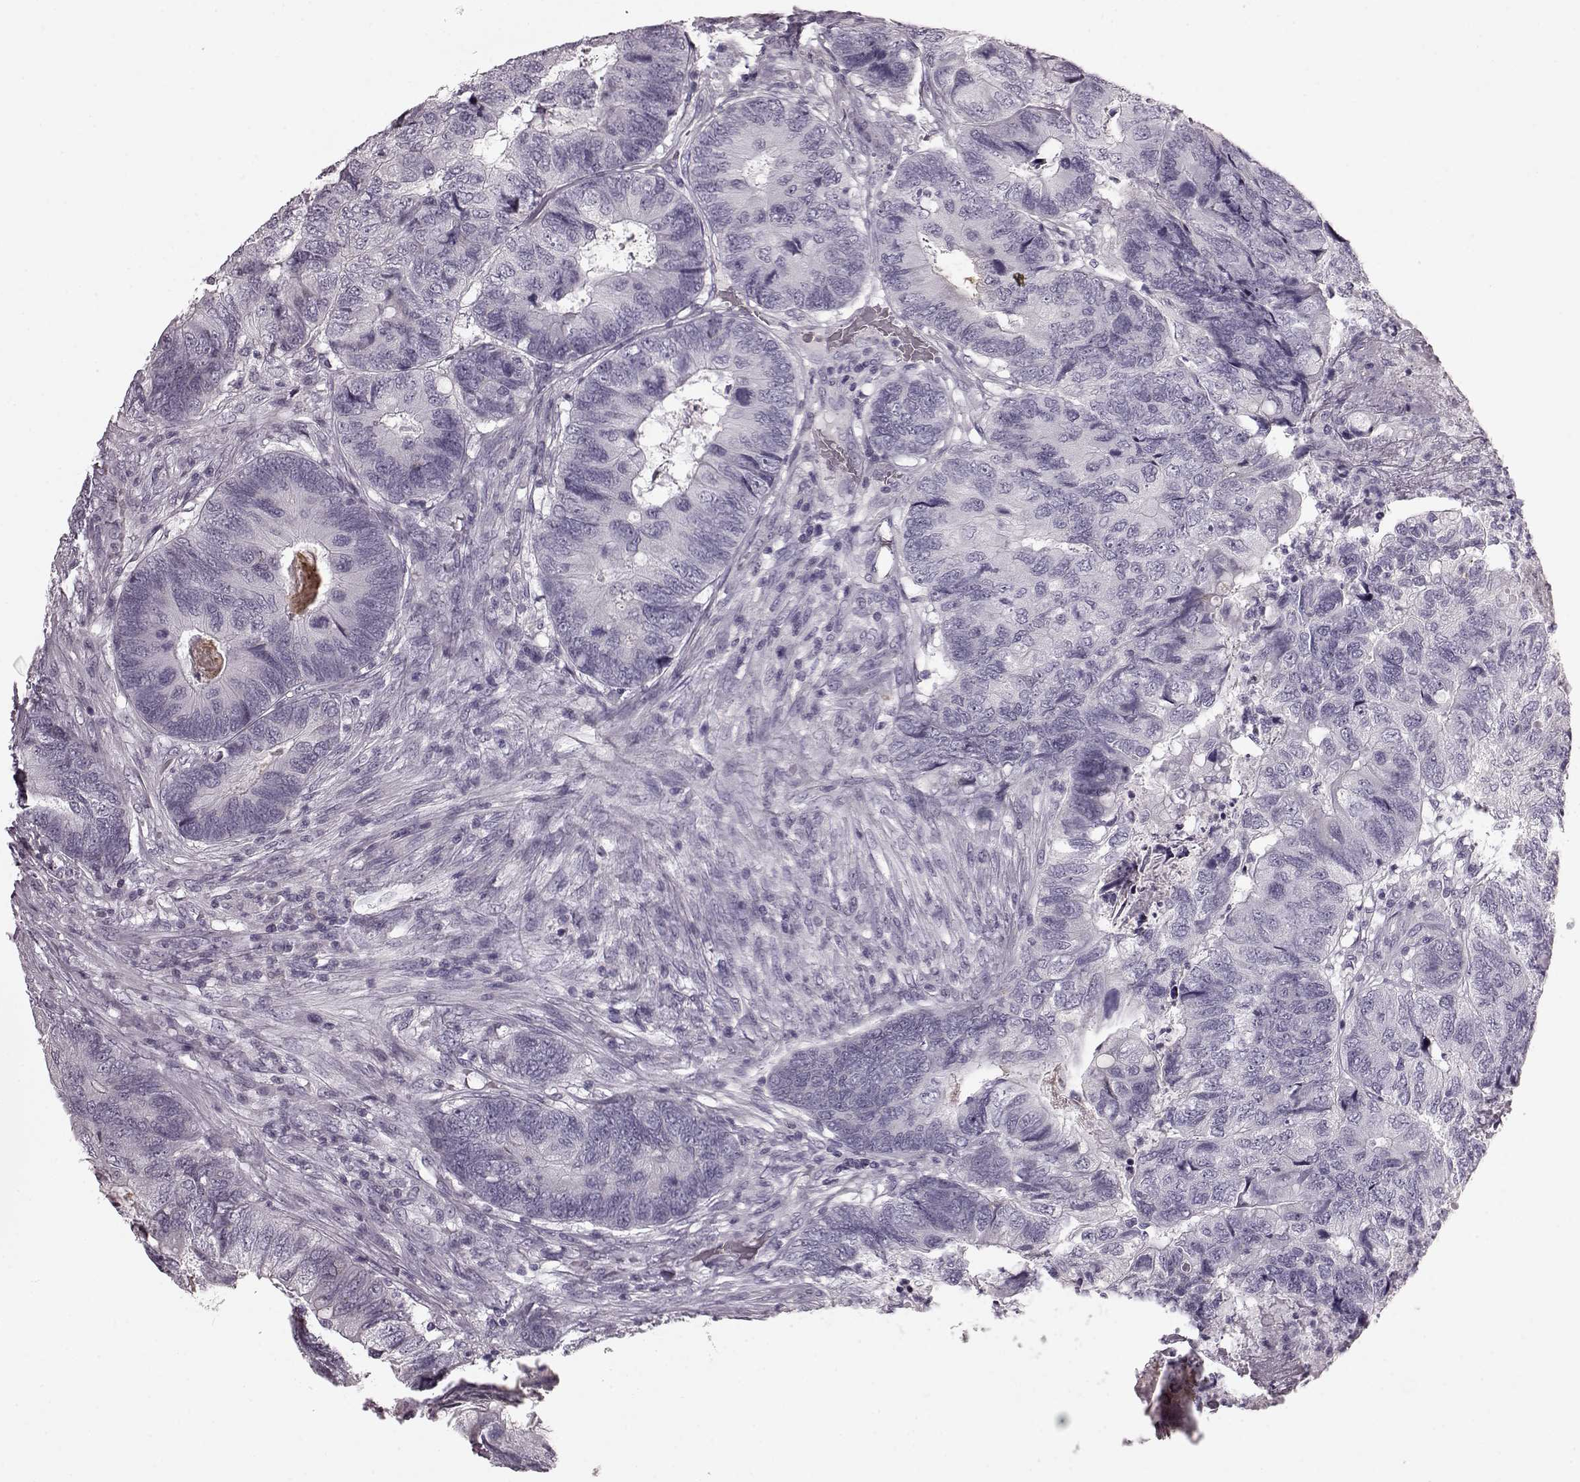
{"staining": {"intensity": "negative", "quantity": "none", "location": "none"}, "tissue": "colorectal cancer", "cell_type": "Tumor cells", "image_type": "cancer", "snomed": [{"axis": "morphology", "description": "Adenocarcinoma, NOS"}, {"axis": "topography", "description": "Colon"}], "caption": "Immunohistochemistry (IHC) photomicrograph of human colorectal cancer stained for a protein (brown), which demonstrates no expression in tumor cells. (Brightfield microscopy of DAB immunohistochemistry at high magnification).", "gene": "CRYBA2", "patient": {"sex": "female", "age": 67}}